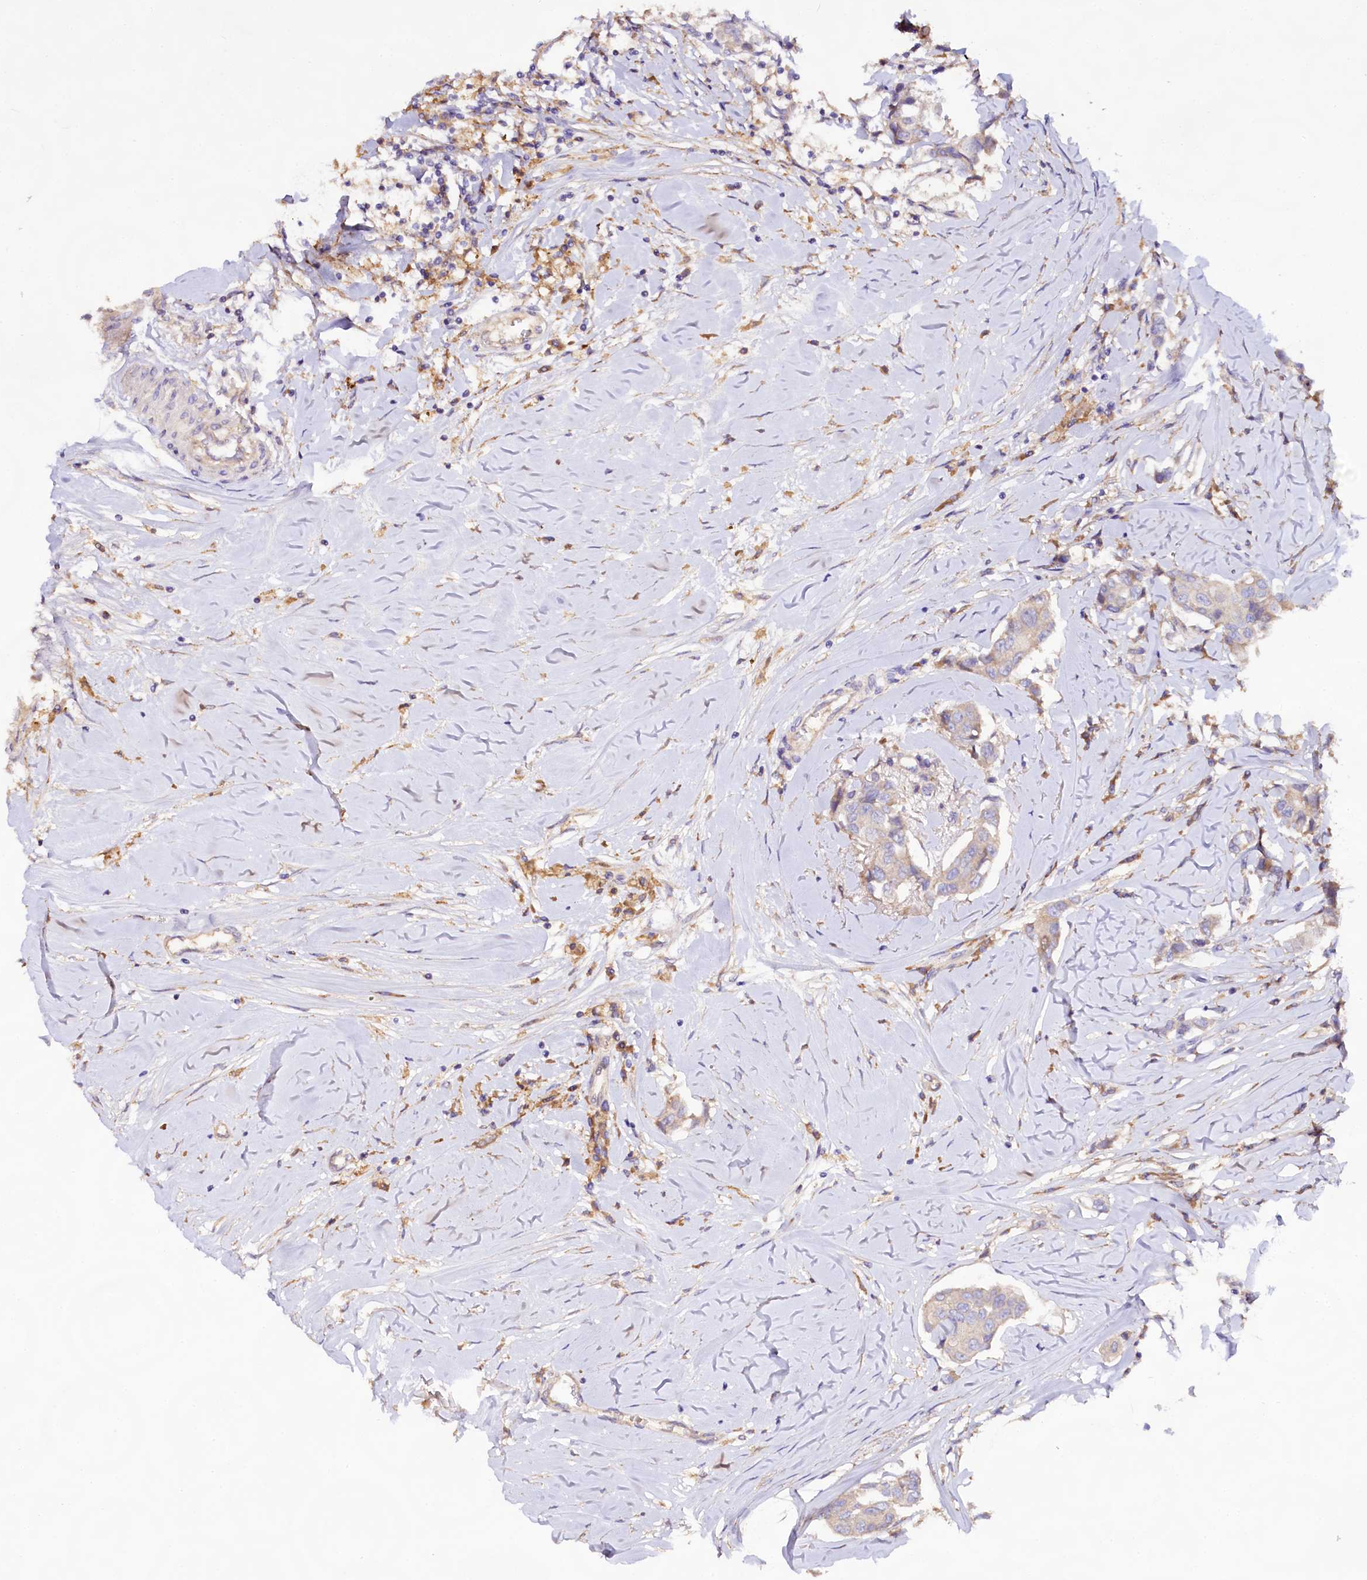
{"staining": {"intensity": "negative", "quantity": "none", "location": "none"}, "tissue": "breast cancer", "cell_type": "Tumor cells", "image_type": "cancer", "snomed": [{"axis": "morphology", "description": "Duct carcinoma"}, {"axis": "topography", "description": "Breast"}], "caption": "This is an IHC histopathology image of breast invasive ductal carcinoma. There is no positivity in tumor cells.", "gene": "DMXL2", "patient": {"sex": "female", "age": 80}}